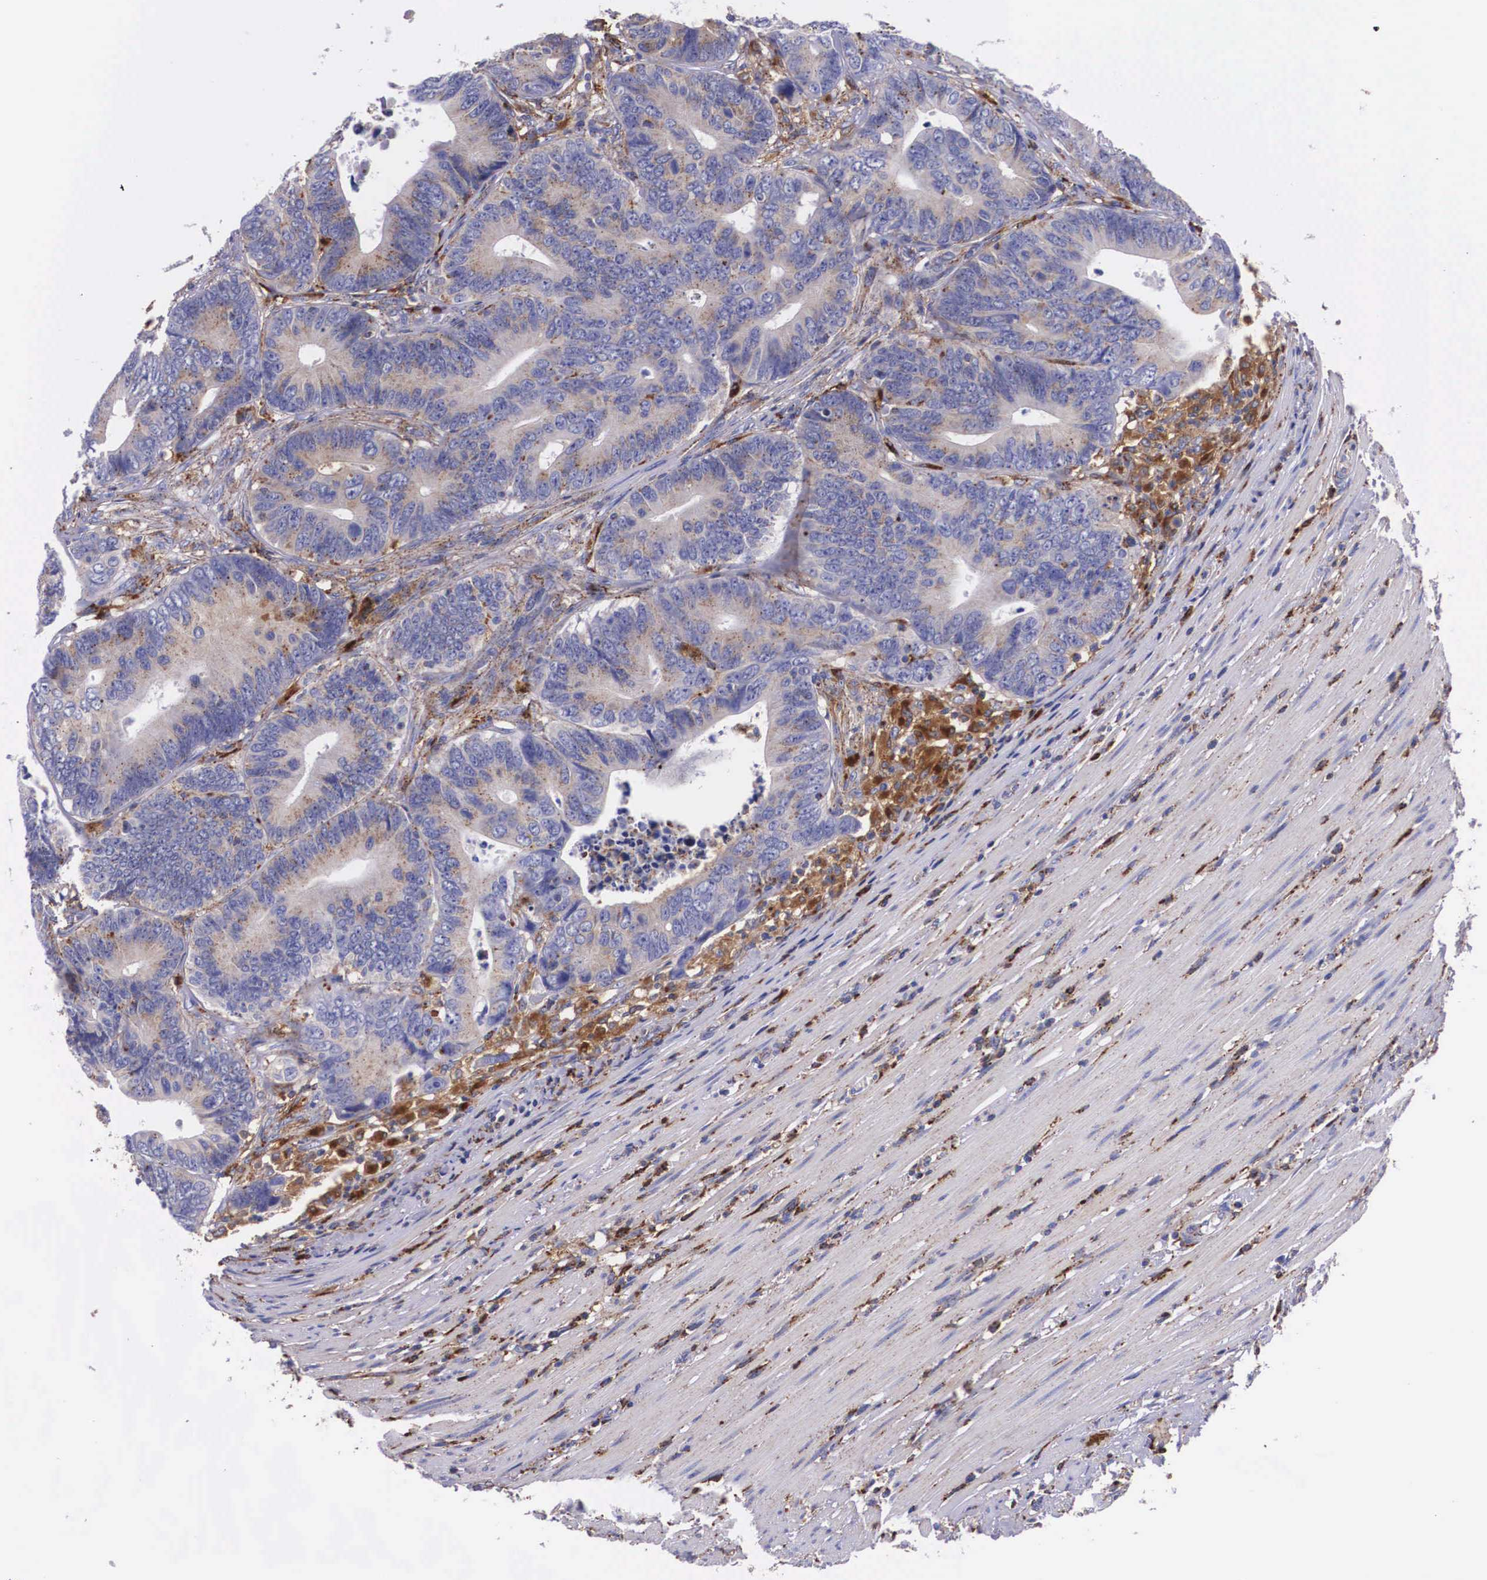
{"staining": {"intensity": "weak", "quantity": "25%-75%", "location": "cytoplasmic/membranous"}, "tissue": "colorectal cancer", "cell_type": "Tumor cells", "image_type": "cancer", "snomed": [{"axis": "morphology", "description": "Adenocarcinoma, NOS"}, {"axis": "topography", "description": "Colon"}], "caption": "Human colorectal cancer stained with a brown dye exhibits weak cytoplasmic/membranous positive positivity in about 25%-75% of tumor cells.", "gene": "NAGA", "patient": {"sex": "female", "age": 78}}